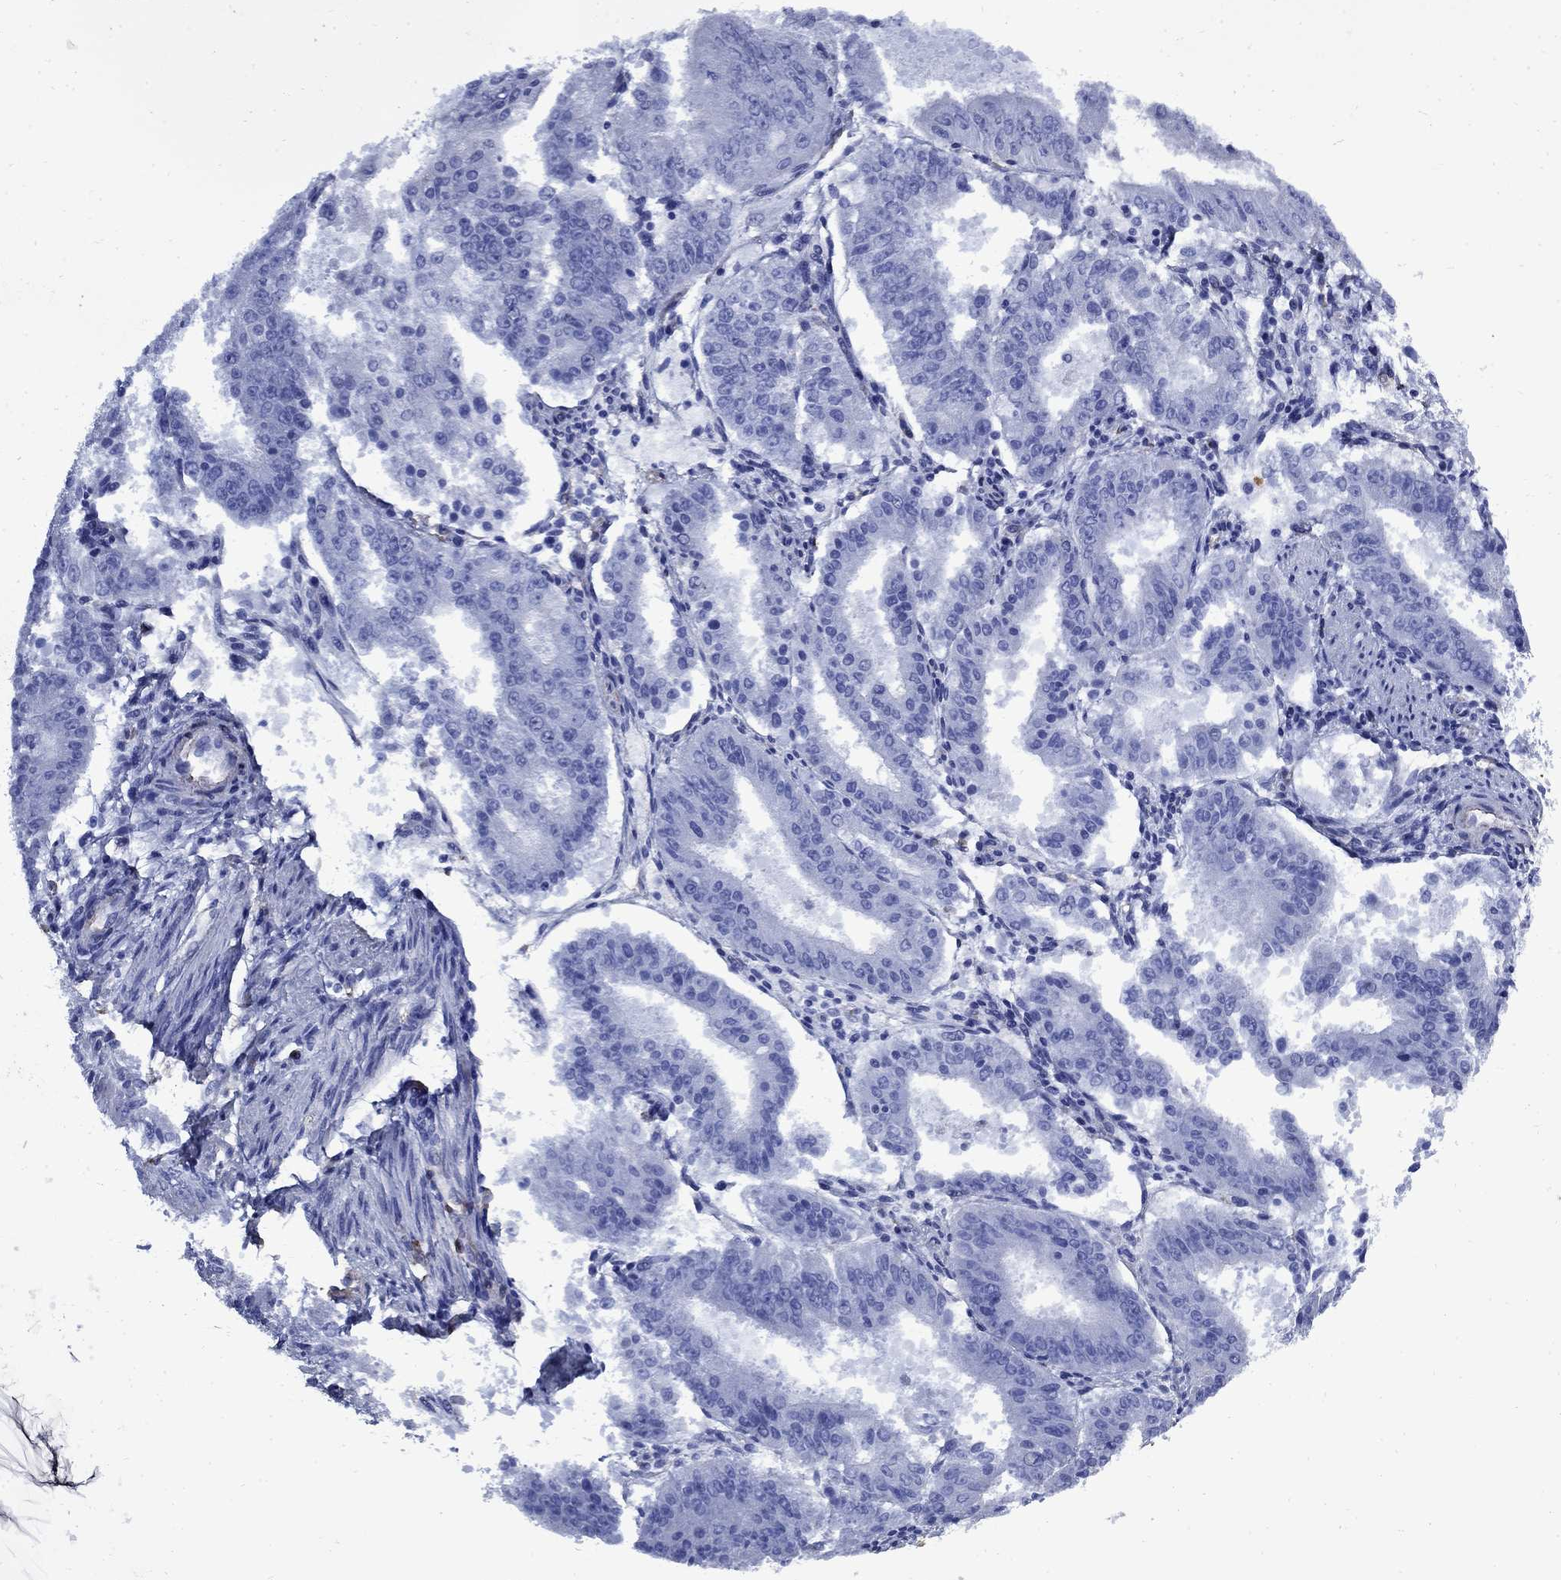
{"staining": {"intensity": "negative", "quantity": "none", "location": "none"}, "tissue": "ovarian cancer", "cell_type": "Tumor cells", "image_type": "cancer", "snomed": [{"axis": "morphology", "description": "Carcinoma, endometroid"}, {"axis": "topography", "description": "Ovary"}], "caption": "High power microscopy histopathology image of an immunohistochemistry (IHC) photomicrograph of ovarian endometroid carcinoma, revealing no significant staining in tumor cells.", "gene": "VTN", "patient": {"sex": "female", "age": 42}}